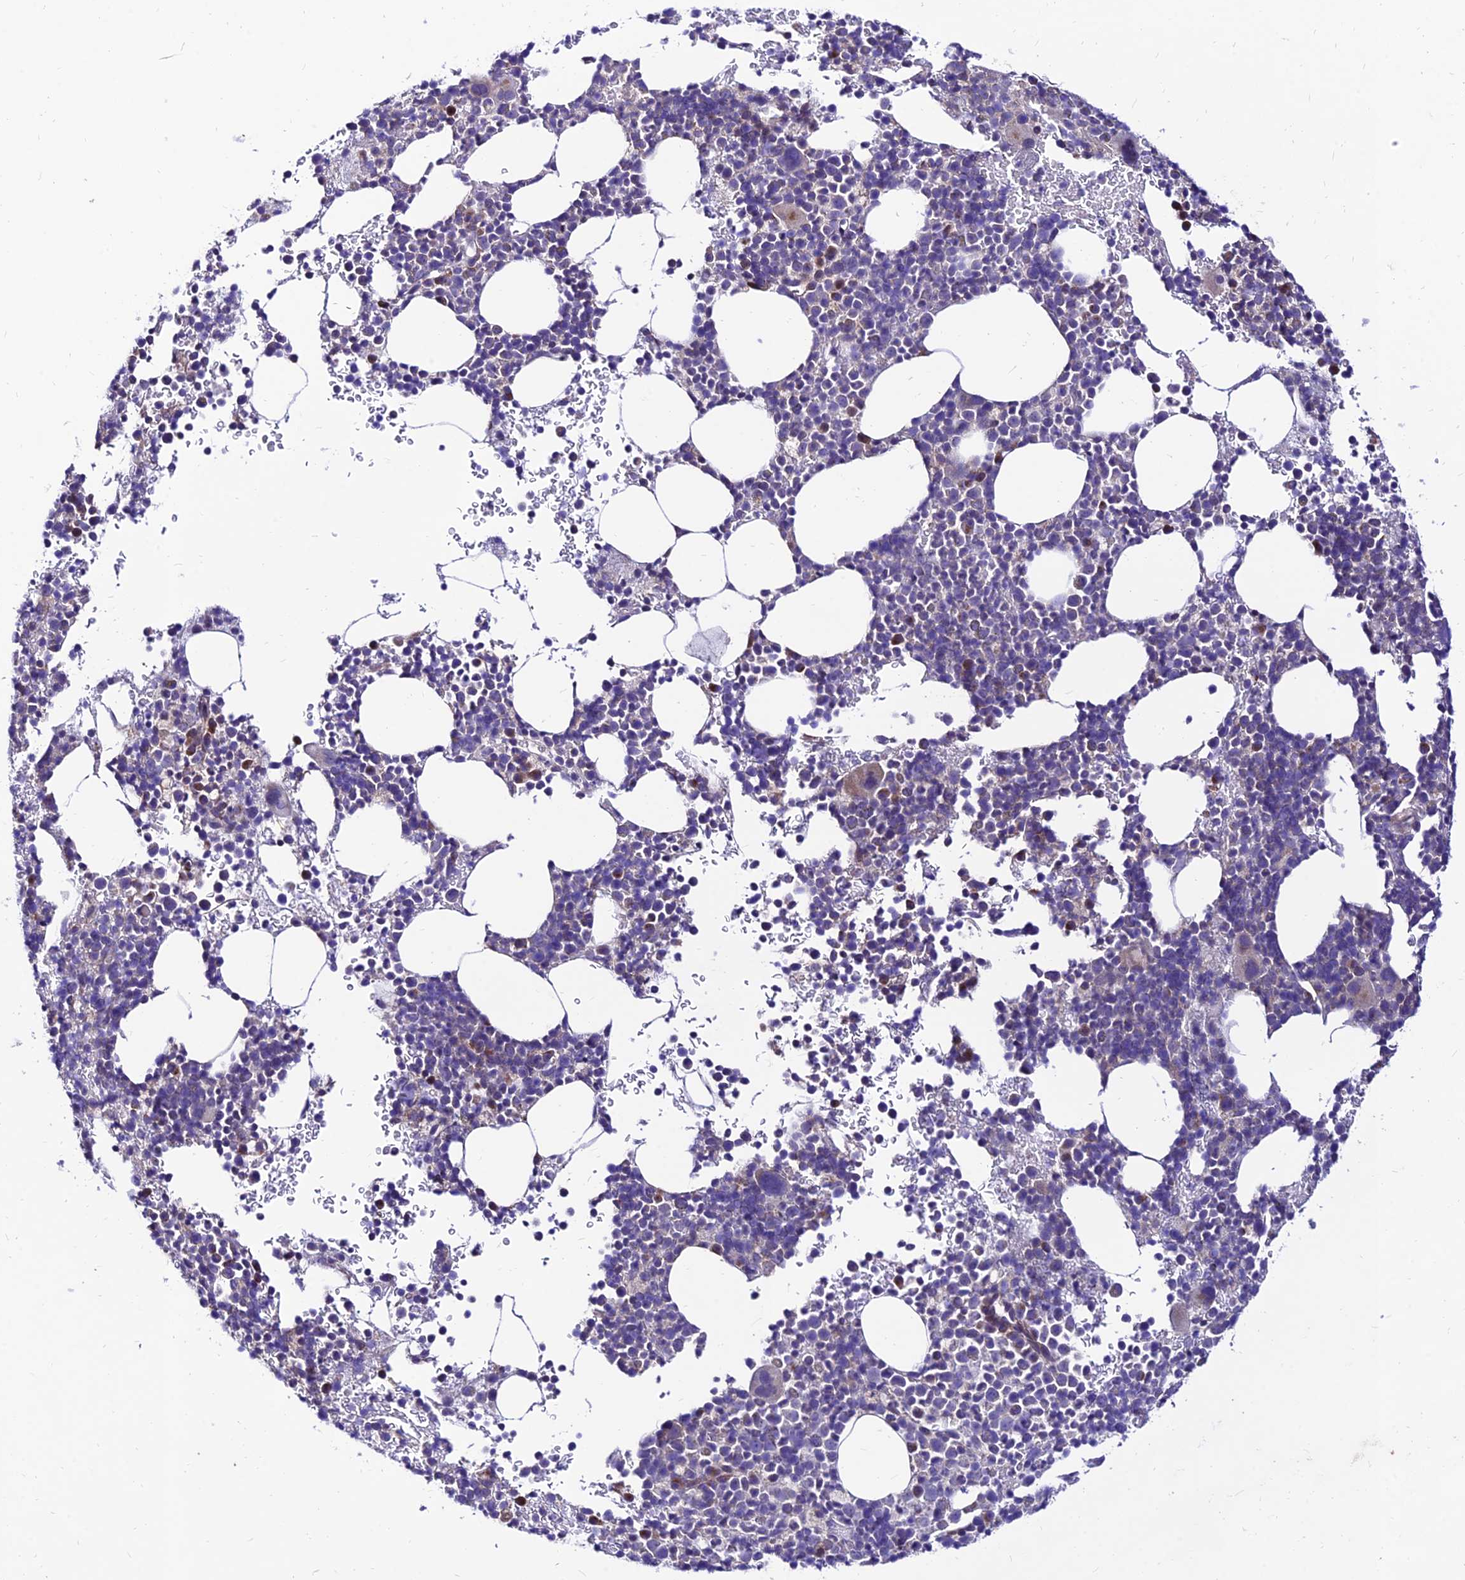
{"staining": {"intensity": "moderate", "quantity": "<25%", "location": "cytoplasmic/membranous"}, "tissue": "bone marrow", "cell_type": "Hematopoietic cells", "image_type": "normal", "snomed": [{"axis": "morphology", "description": "Normal tissue, NOS"}, {"axis": "topography", "description": "Bone marrow"}], "caption": "Moderate cytoplasmic/membranous staining is present in about <25% of hematopoietic cells in unremarkable bone marrow. (DAB (3,3'-diaminobenzidine) = brown stain, brightfield microscopy at high magnification).", "gene": "C6orf132", "patient": {"sex": "female", "age": 82}}